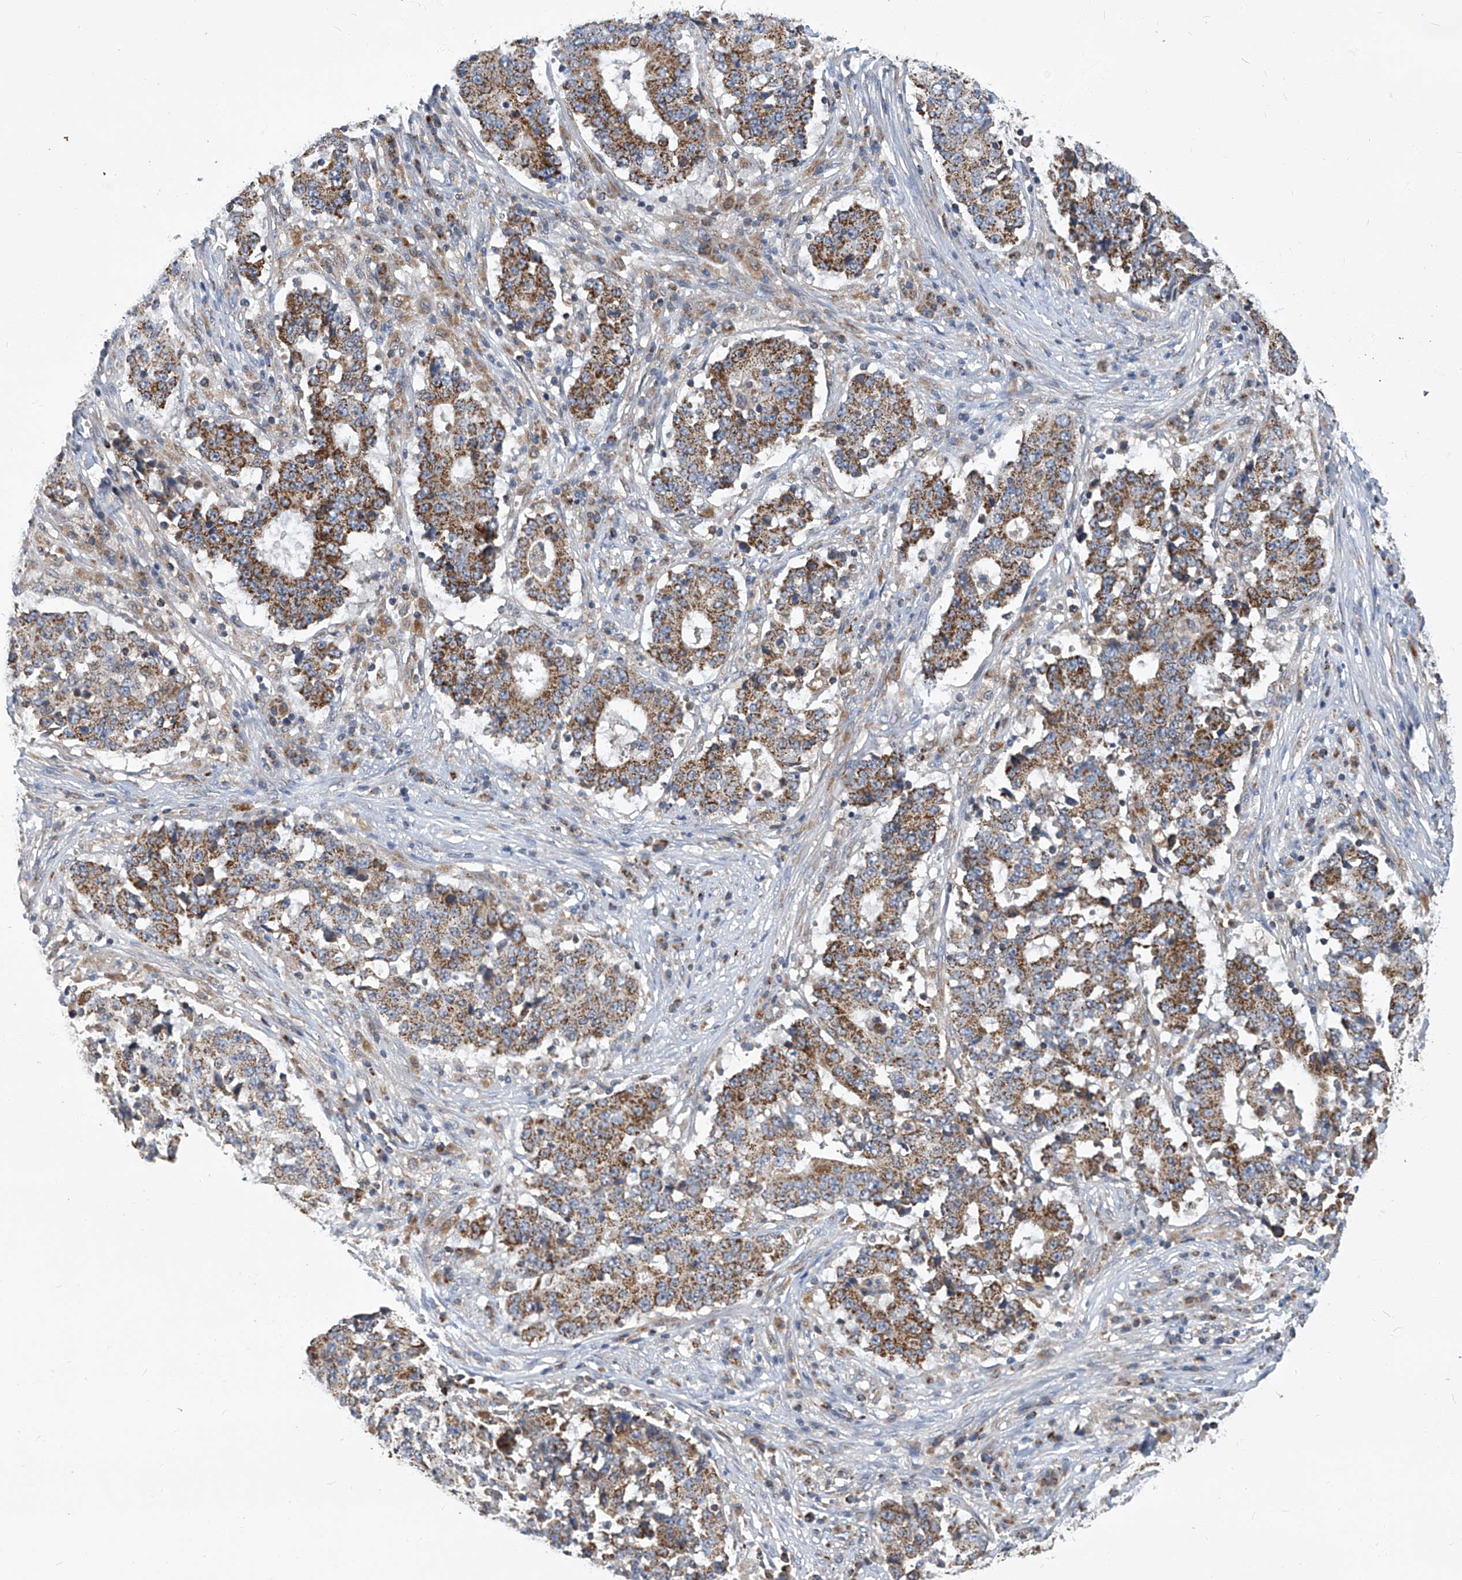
{"staining": {"intensity": "moderate", "quantity": ">75%", "location": "cytoplasmic/membranous"}, "tissue": "stomach cancer", "cell_type": "Tumor cells", "image_type": "cancer", "snomed": [{"axis": "morphology", "description": "Adenocarcinoma, NOS"}, {"axis": "topography", "description": "Stomach"}], "caption": "Immunohistochemical staining of human stomach cancer shows medium levels of moderate cytoplasmic/membranous positivity in about >75% of tumor cells. Nuclei are stained in blue.", "gene": "TNFRSF13B", "patient": {"sex": "male", "age": 59}}